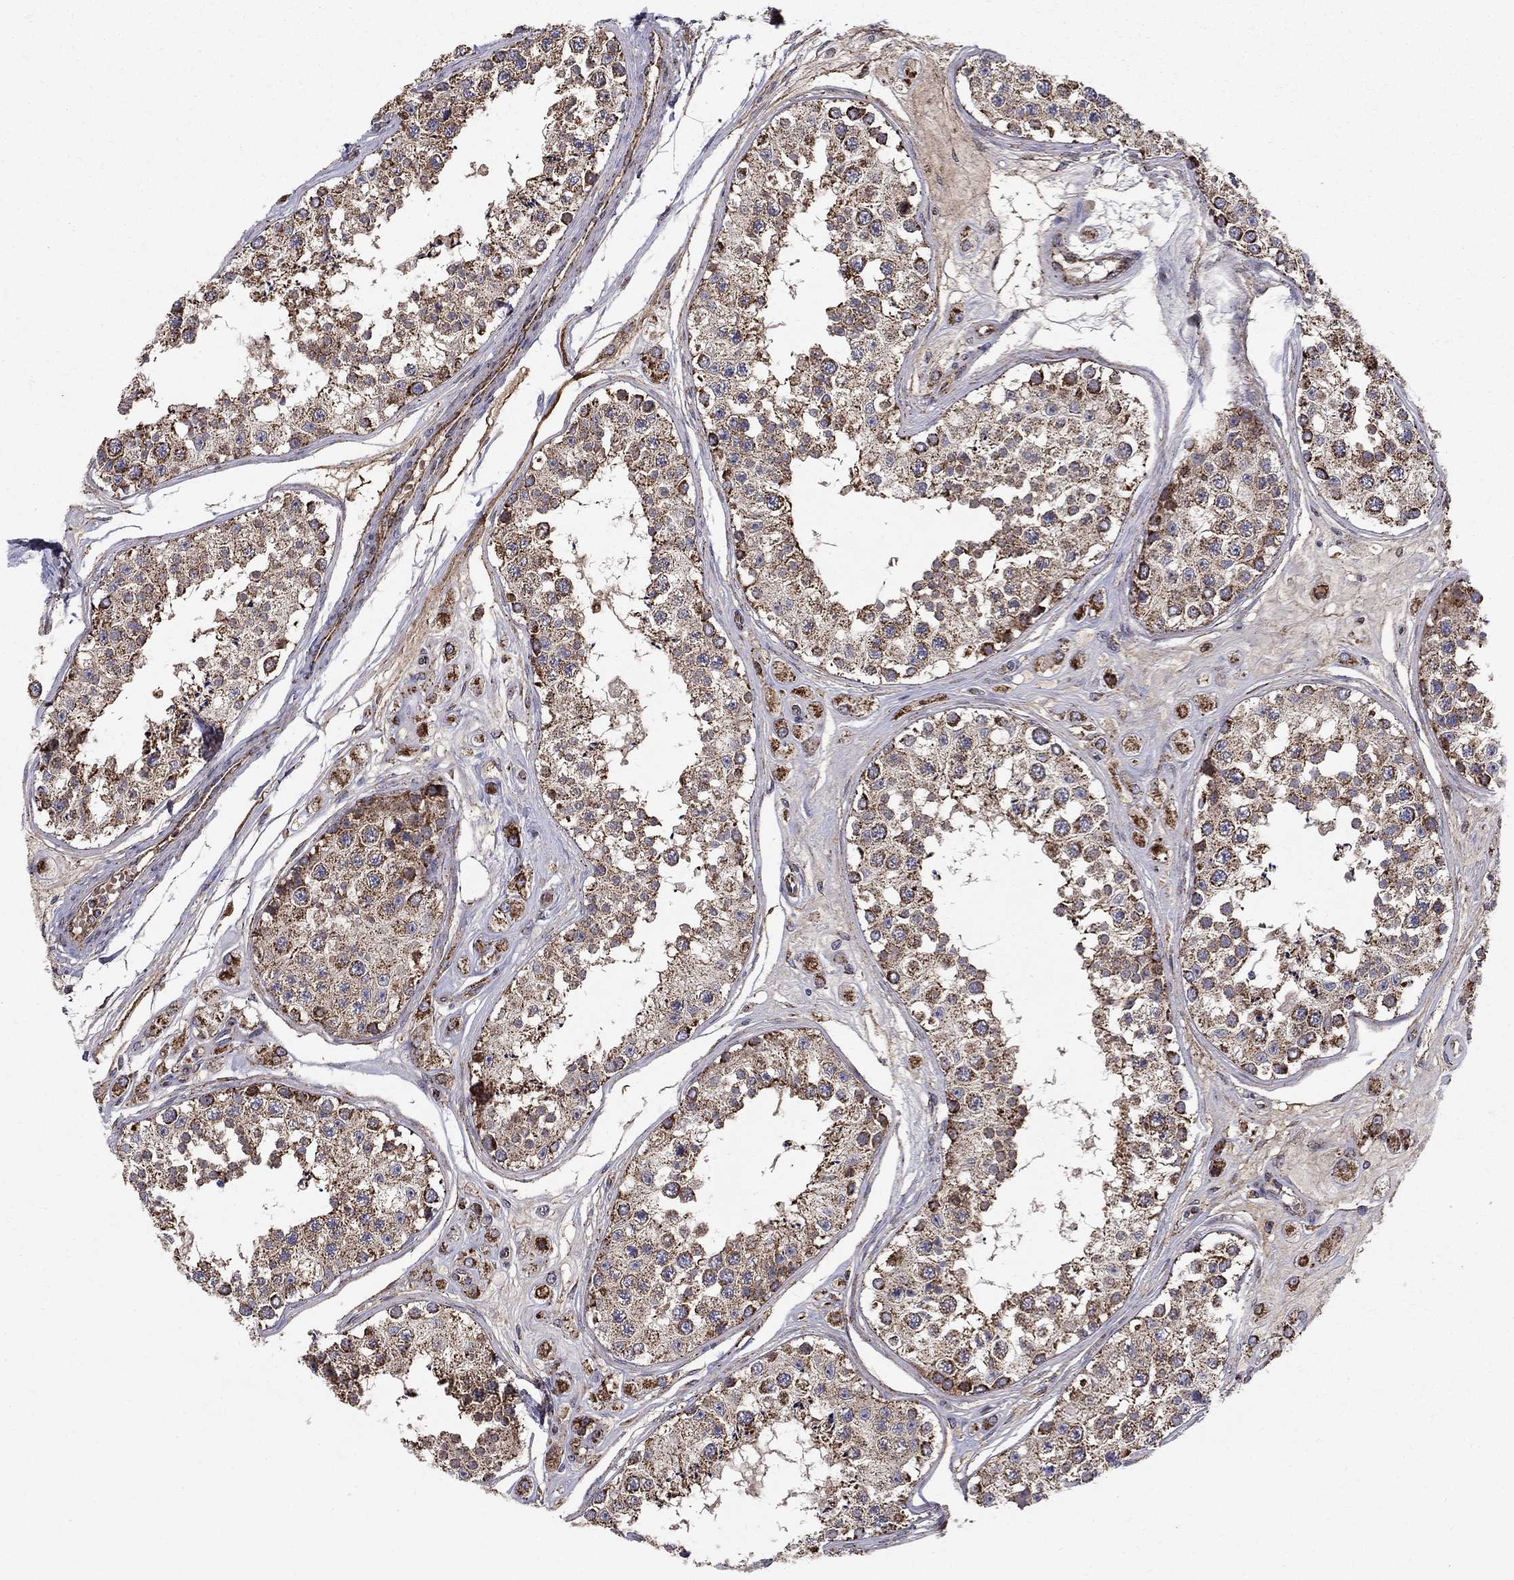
{"staining": {"intensity": "strong", "quantity": "<25%", "location": "cytoplasmic/membranous"}, "tissue": "testis", "cell_type": "Cells in seminiferous ducts", "image_type": "normal", "snomed": [{"axis": "morphology", "description": "Normal tissue, NOS"}, {"axis": "topography", "description": "Testis"}], "caption": "Human testis stained for a protein (brown) shows strong cytoplasmic/membranous positive expression in about <25% of cells in seminiferous ducts.", "gene": "NDUFS8", "patient": {"sex": "male", "age": 25}}